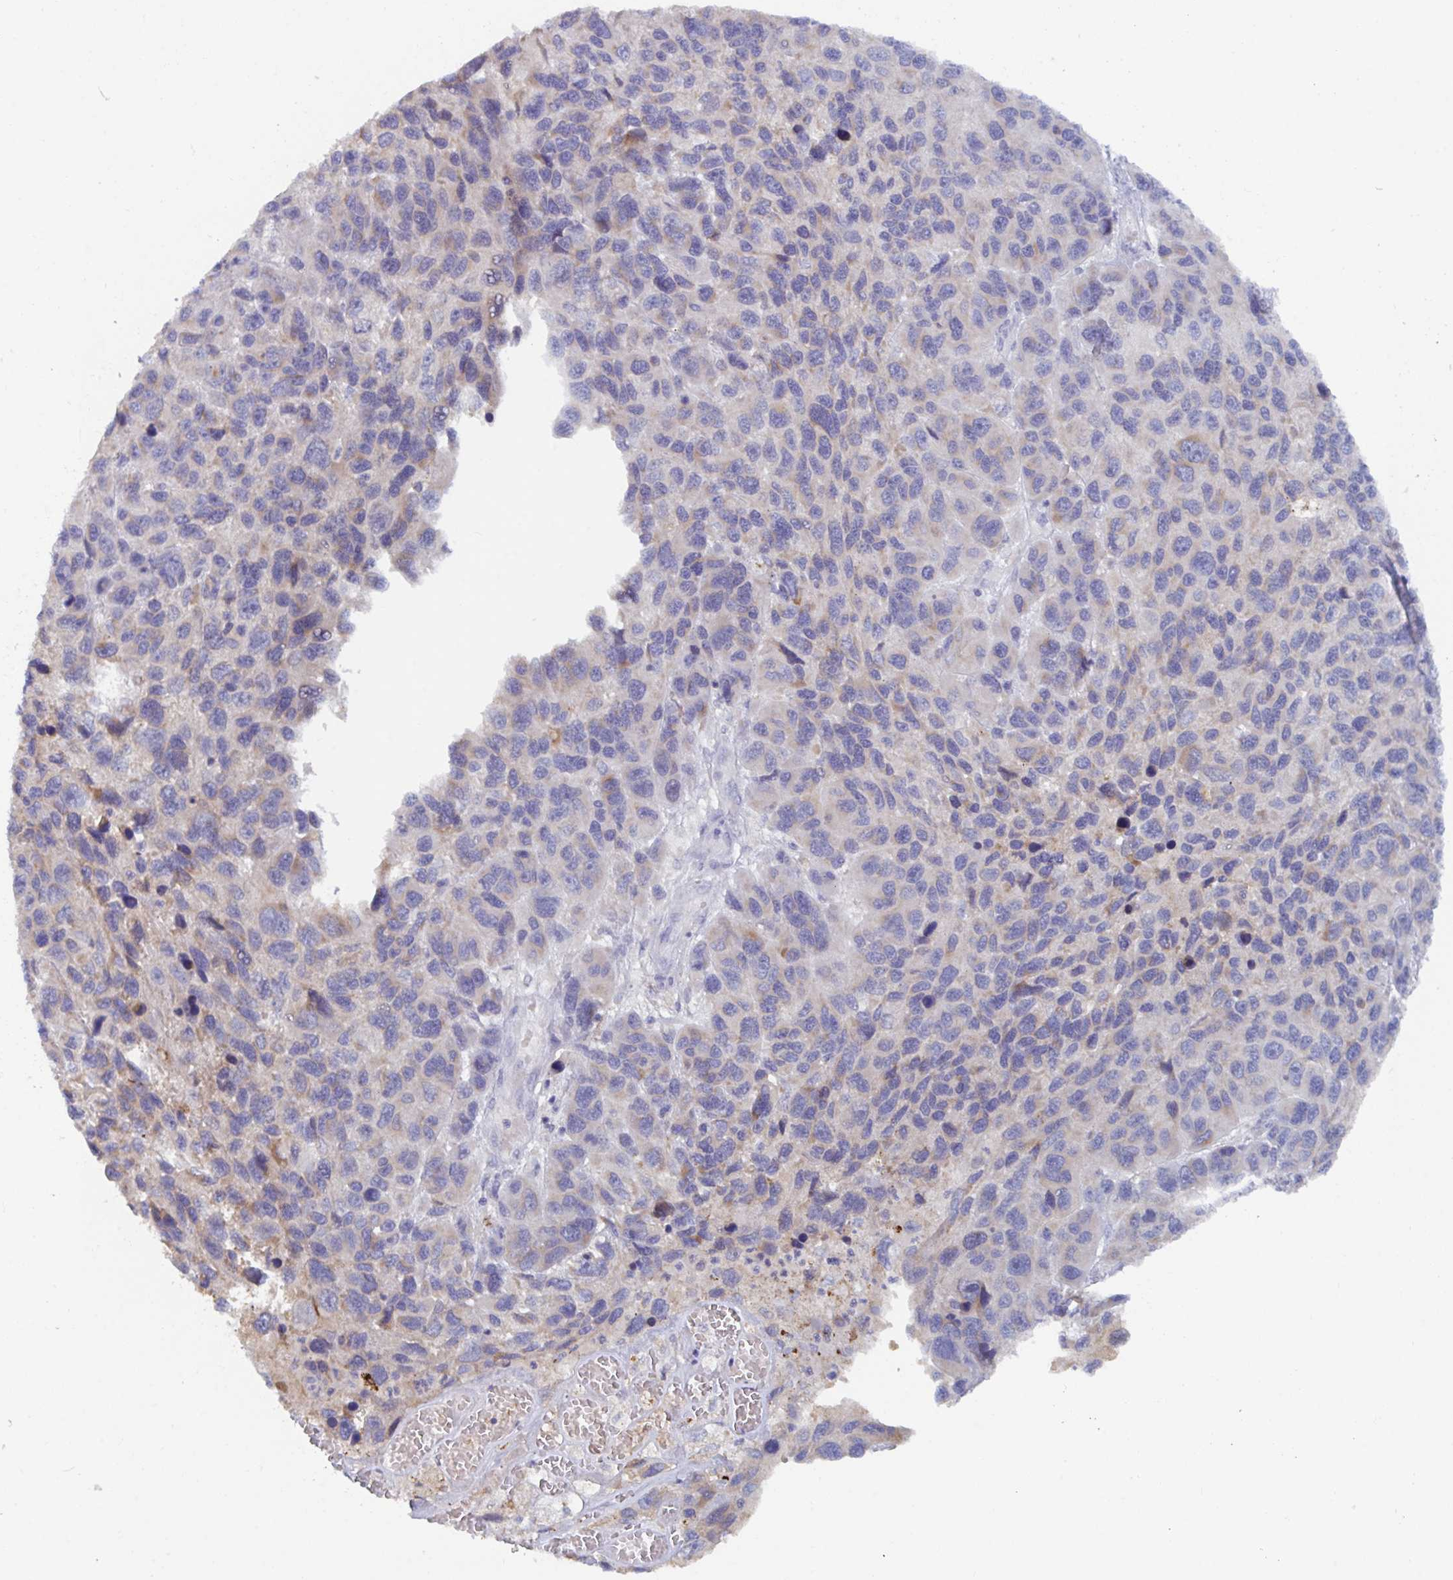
{"staining": {"intensity": "moderate", "quantity": "<25%", "location": "cytoplasmic/membranous"}, "tissue": "melanoma", "cell_type": "Tumor cells", "image_type": "cancer", "snomed": [{"axis": "morphology", "description": "Malignant melanoma, NOS"}, {"axis": "topography", "description": "Skin"}], "caption": "Human melanoma stained with a protein marker shows moderate staining in tumor cells.", "gene": "KCNK5", "patient": {"sex": "male", "age": 53}}